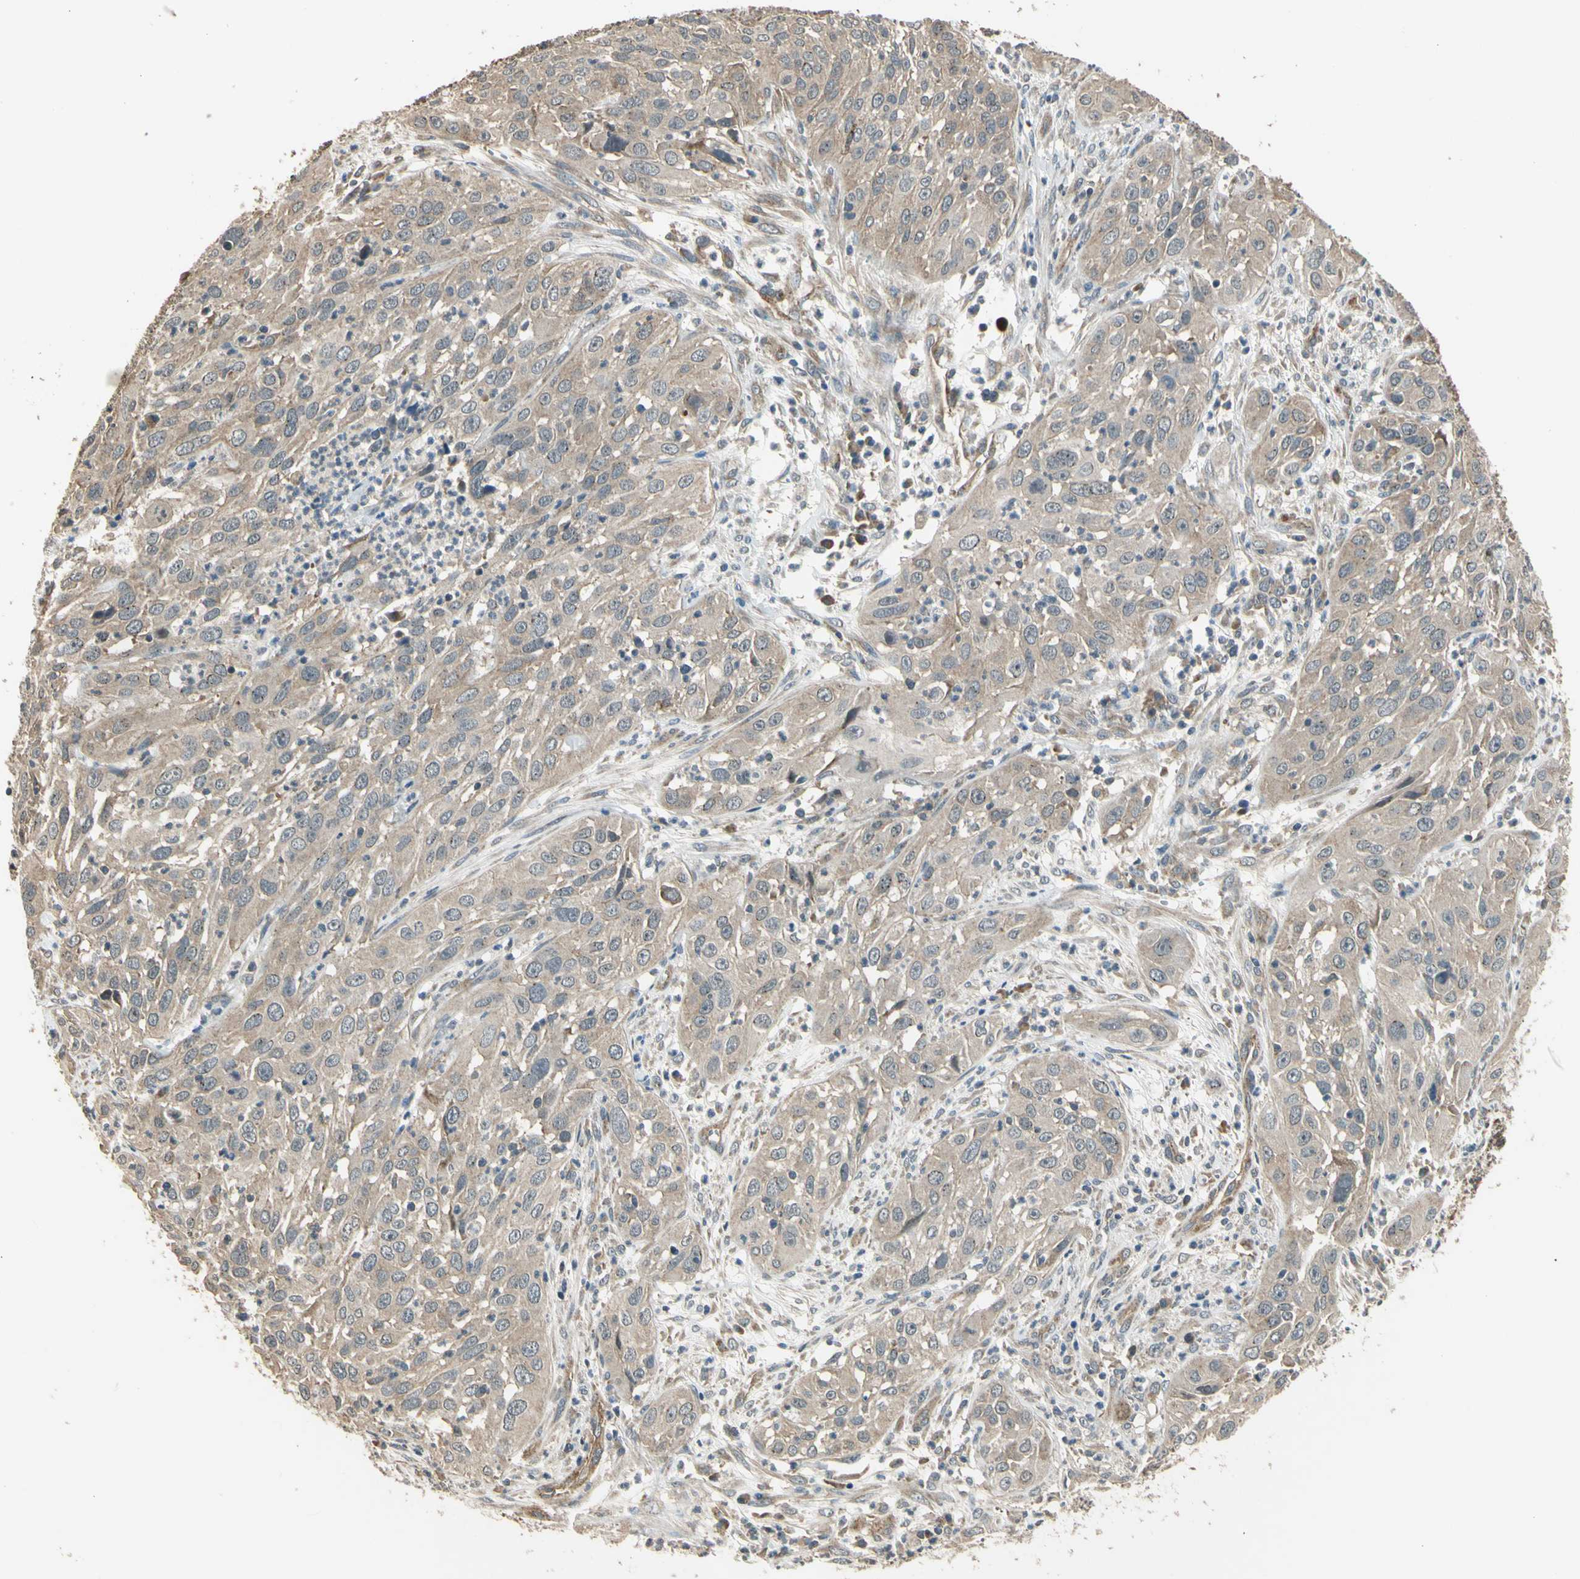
{"staining": {"intensity": "moderate", "quantity": ">75%", "location": "cytoplasmic/membranous"}, "tissue": "cervical cancer", "cell_type": "Tumor cells", "image_type": "cancer", "snomed": [{"axis": "morphology", "description": "Squamous cell carcinoma, NOS"}, {"axis": "topography", "description": "Cervix"}], "caption": "Tumor cells demonstrate moderate cytoplasmic/membranous staining in approximately >75% of cells in cervical cancer (squamous cell carcinoma).", "gene": "EFNB2", "patient": {"sex": "female", "age": 32}}